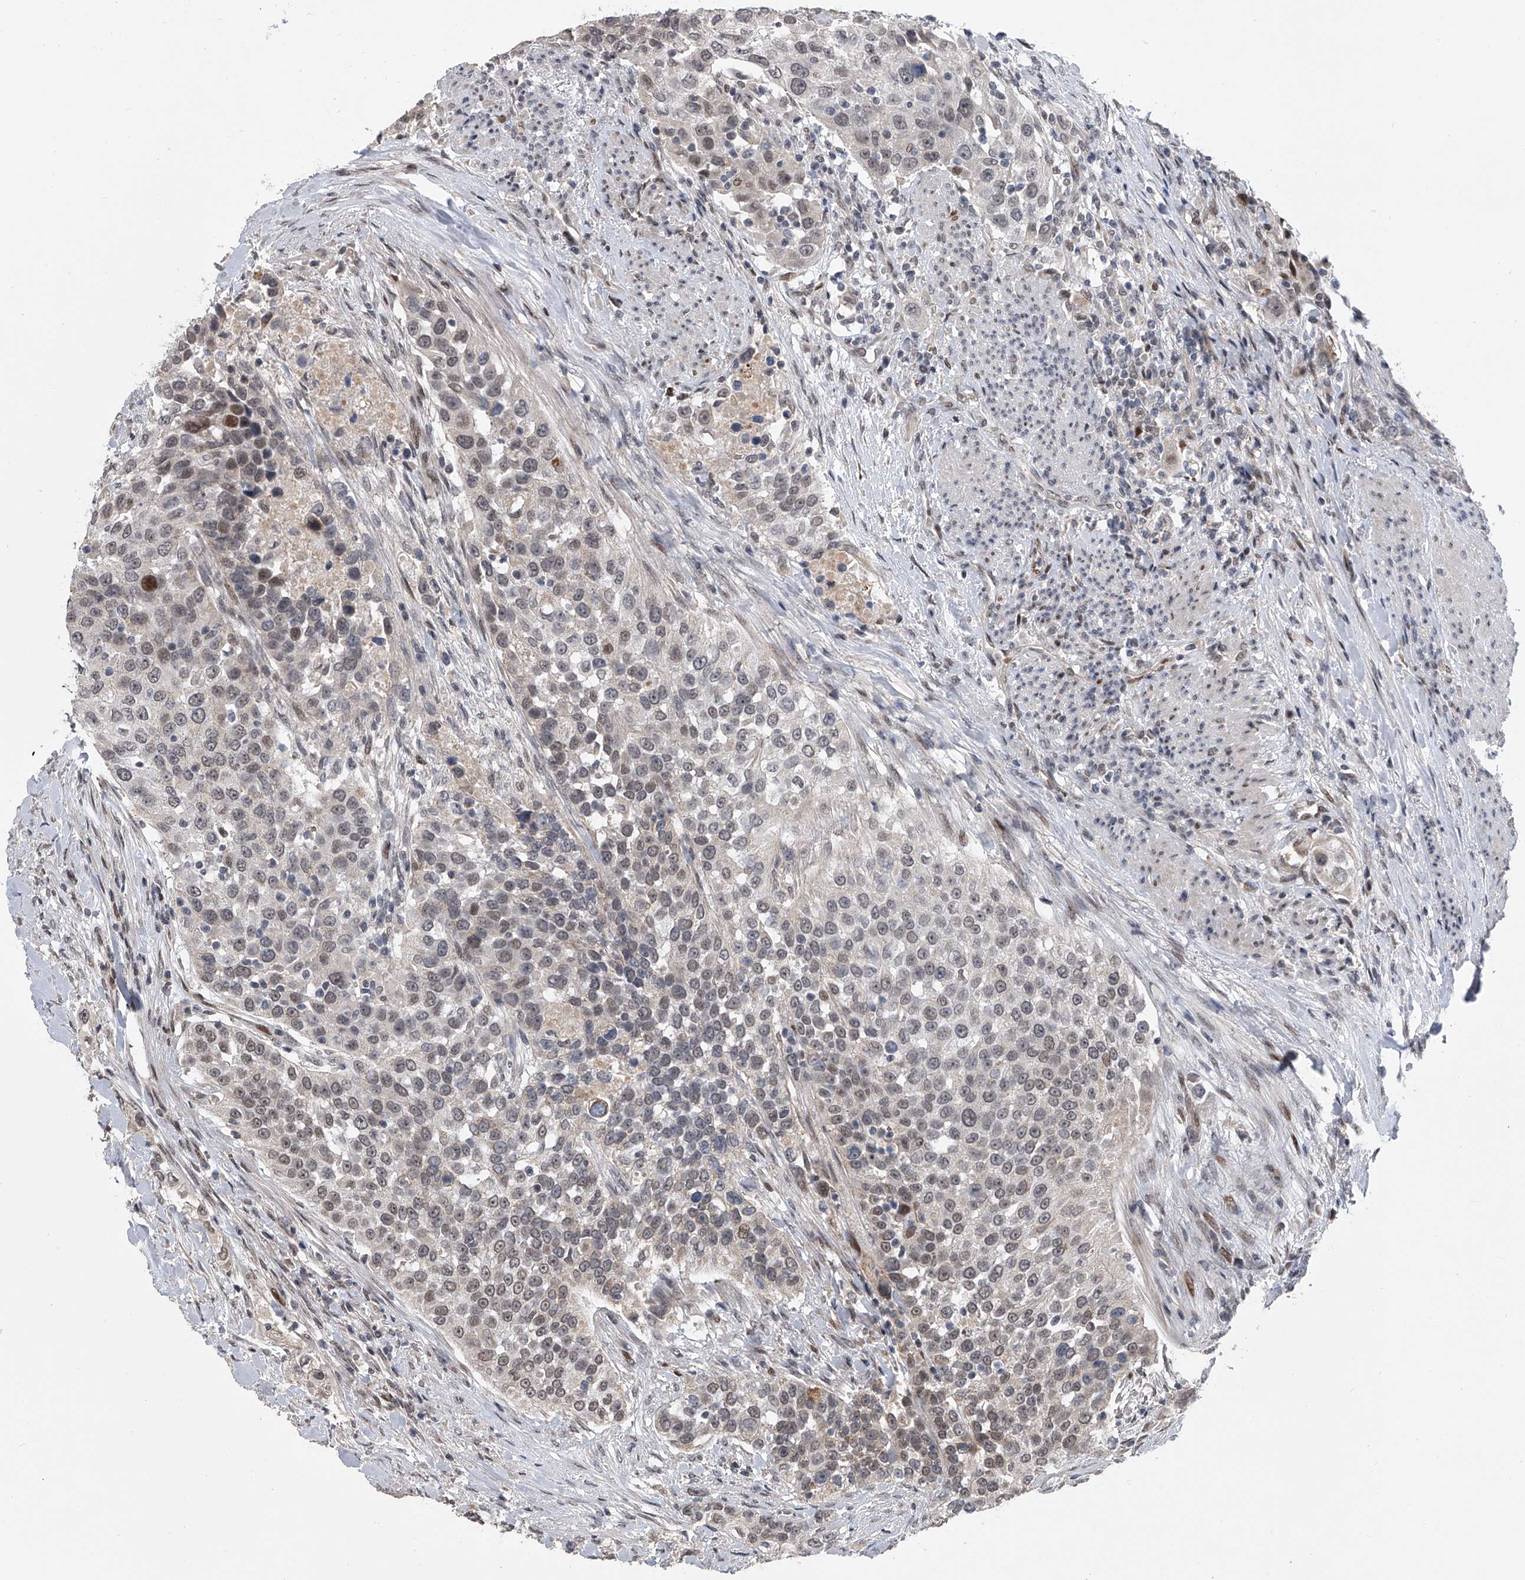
{"staining": {"intensity": "weak", "quantity": "25%-75%", "location": "nuclear"}, "tissue": "urothelial cancer", "cell_type": "Tumor cells", "image_type": "cancer", "snomed": [{"axis": "morphology", "description": "Urothelial carcinoma, High grade"}, {"axis": "topography", "description": "Urinary bladder"}], "caption": "Immunohistochemistry (IHC) (DAB) staining of human high-grade urothelial carcinoma demonstrates weak nuclear protein positivity in approximately 25%-75% of tumor cells.", "gene": "ZNF426", "patient": {"sex": "female", "age": 80}}